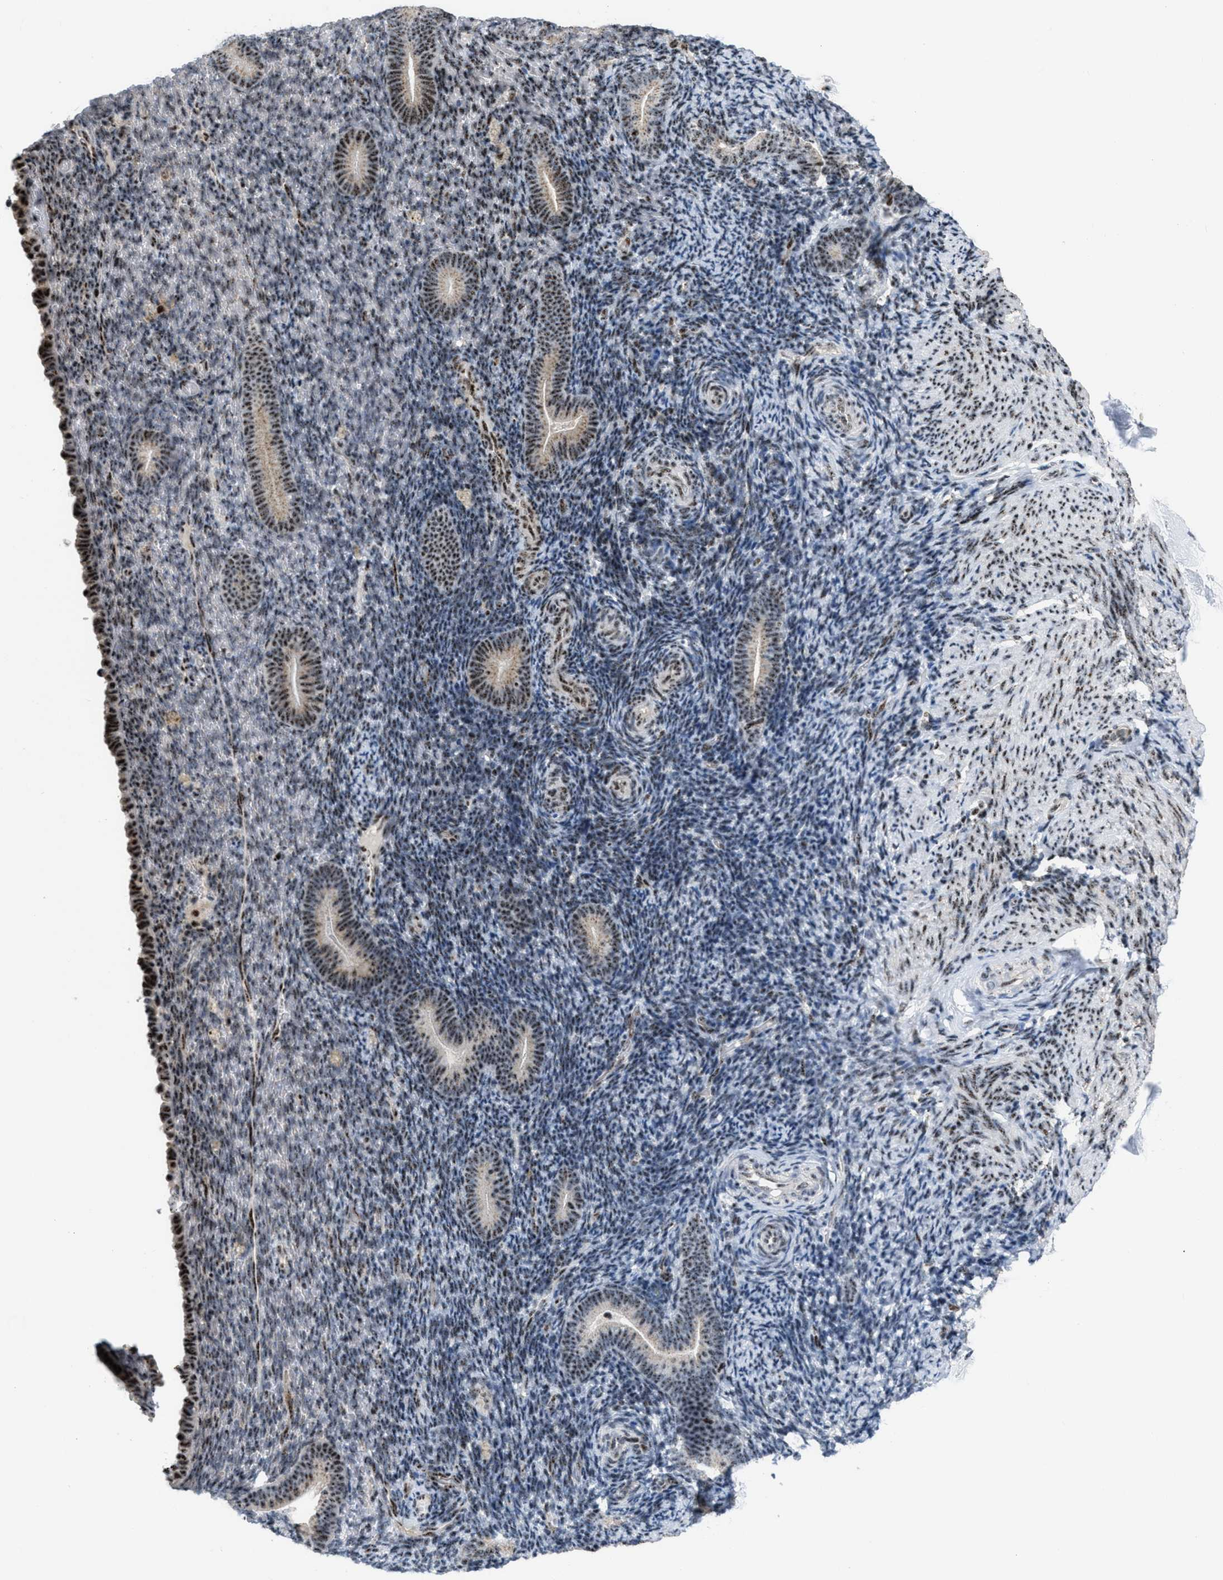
{"staining": {"intensity": "moderate", "quantity": "25%-75%", "location": "nuclear"}, "tissue": "endometrium", "cell_type": "Cells in endometrial stroma", "image_type": "normal", "snomed": [{"axis": "morphology", "description": "Normal tissue, NOS"}, {"axis": "topography", "description": "Endometrium"}], "caption": "Immunohistochemical staining of normal human endometrium exhibits 25%-75% levels of moderate nuclear protein positivity in about 25%-75% of cells in endometrial stroma. (Brightfield microscopy of DAB IHC at high magnification).", "gene": "CDR2", "patient": {"sex": "female", "age": 51}}